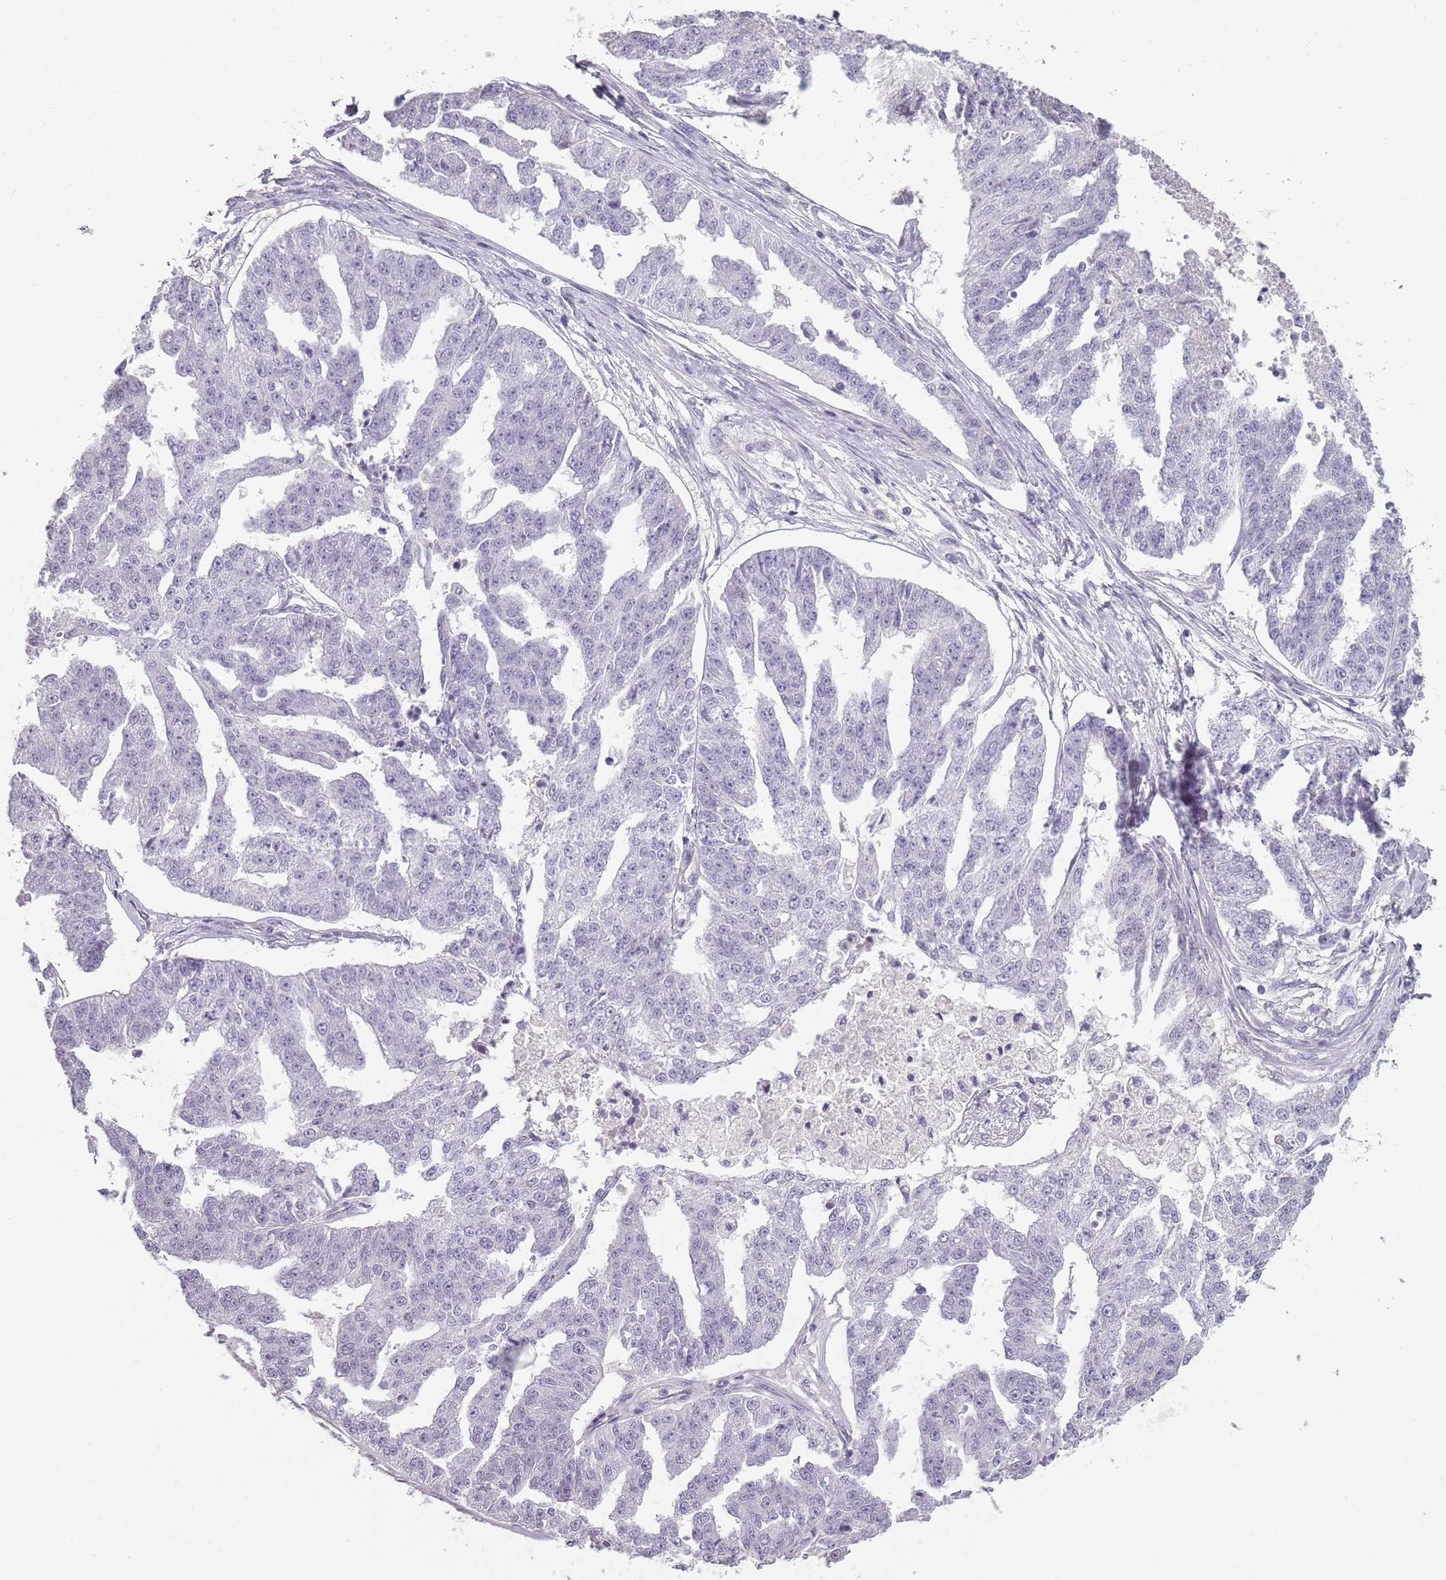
{"staining": {"intensity": "negative", "quantity": "none", "location": "none"}, "tissue": "ovarian cancer", "cell_type": "Tumor cells", "image_type": "cancer", "snomed": [{"axis": "morphology", "description": "Cystadenocarcinoma, serous, NOS"}, {"axis": "topography", "description": "Ovary"}], "caption": "This is a micrograph of IHC staining of ovarian cancer (serous cystadenocarcinoma), which shows no expression in tumor cells.", "gene": "PIEZO1", "patient": {"sex": "female", "age": 58}}